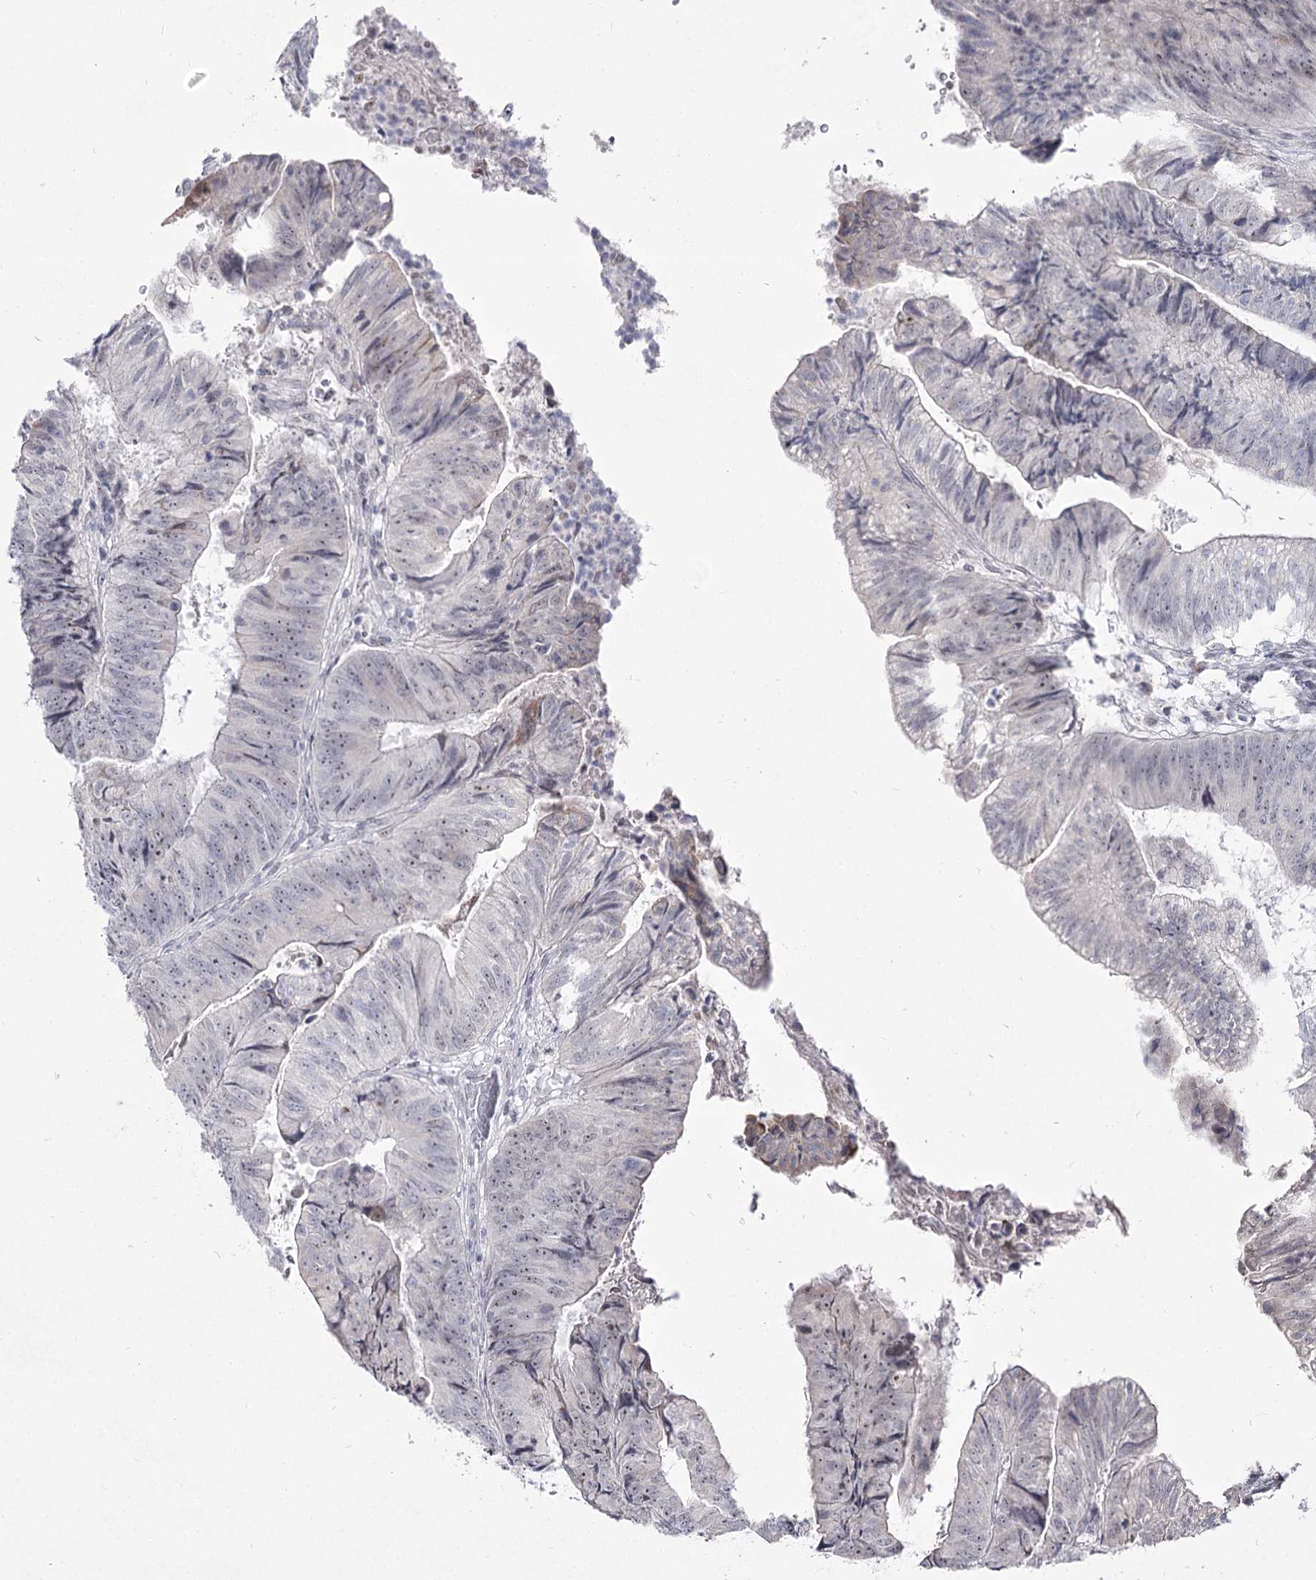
{"staining": {"intensity": "negative", "quantity": "none", "location": "none"}, "tissue": "colorectal cancer", "cell_type": "Tumor cells", "image_type": "cancer", "snomed": [{"axis": "morphology", "description": "Adenocarcinoma, NOS"}, {"axis": "topography", "description": "Colon"}], "caption": "Tumor cells show no significant protein staining in colorectal adenocarcinoma.", "gene": "DDX50", "patient": {"sex": "female", "age": 67}}